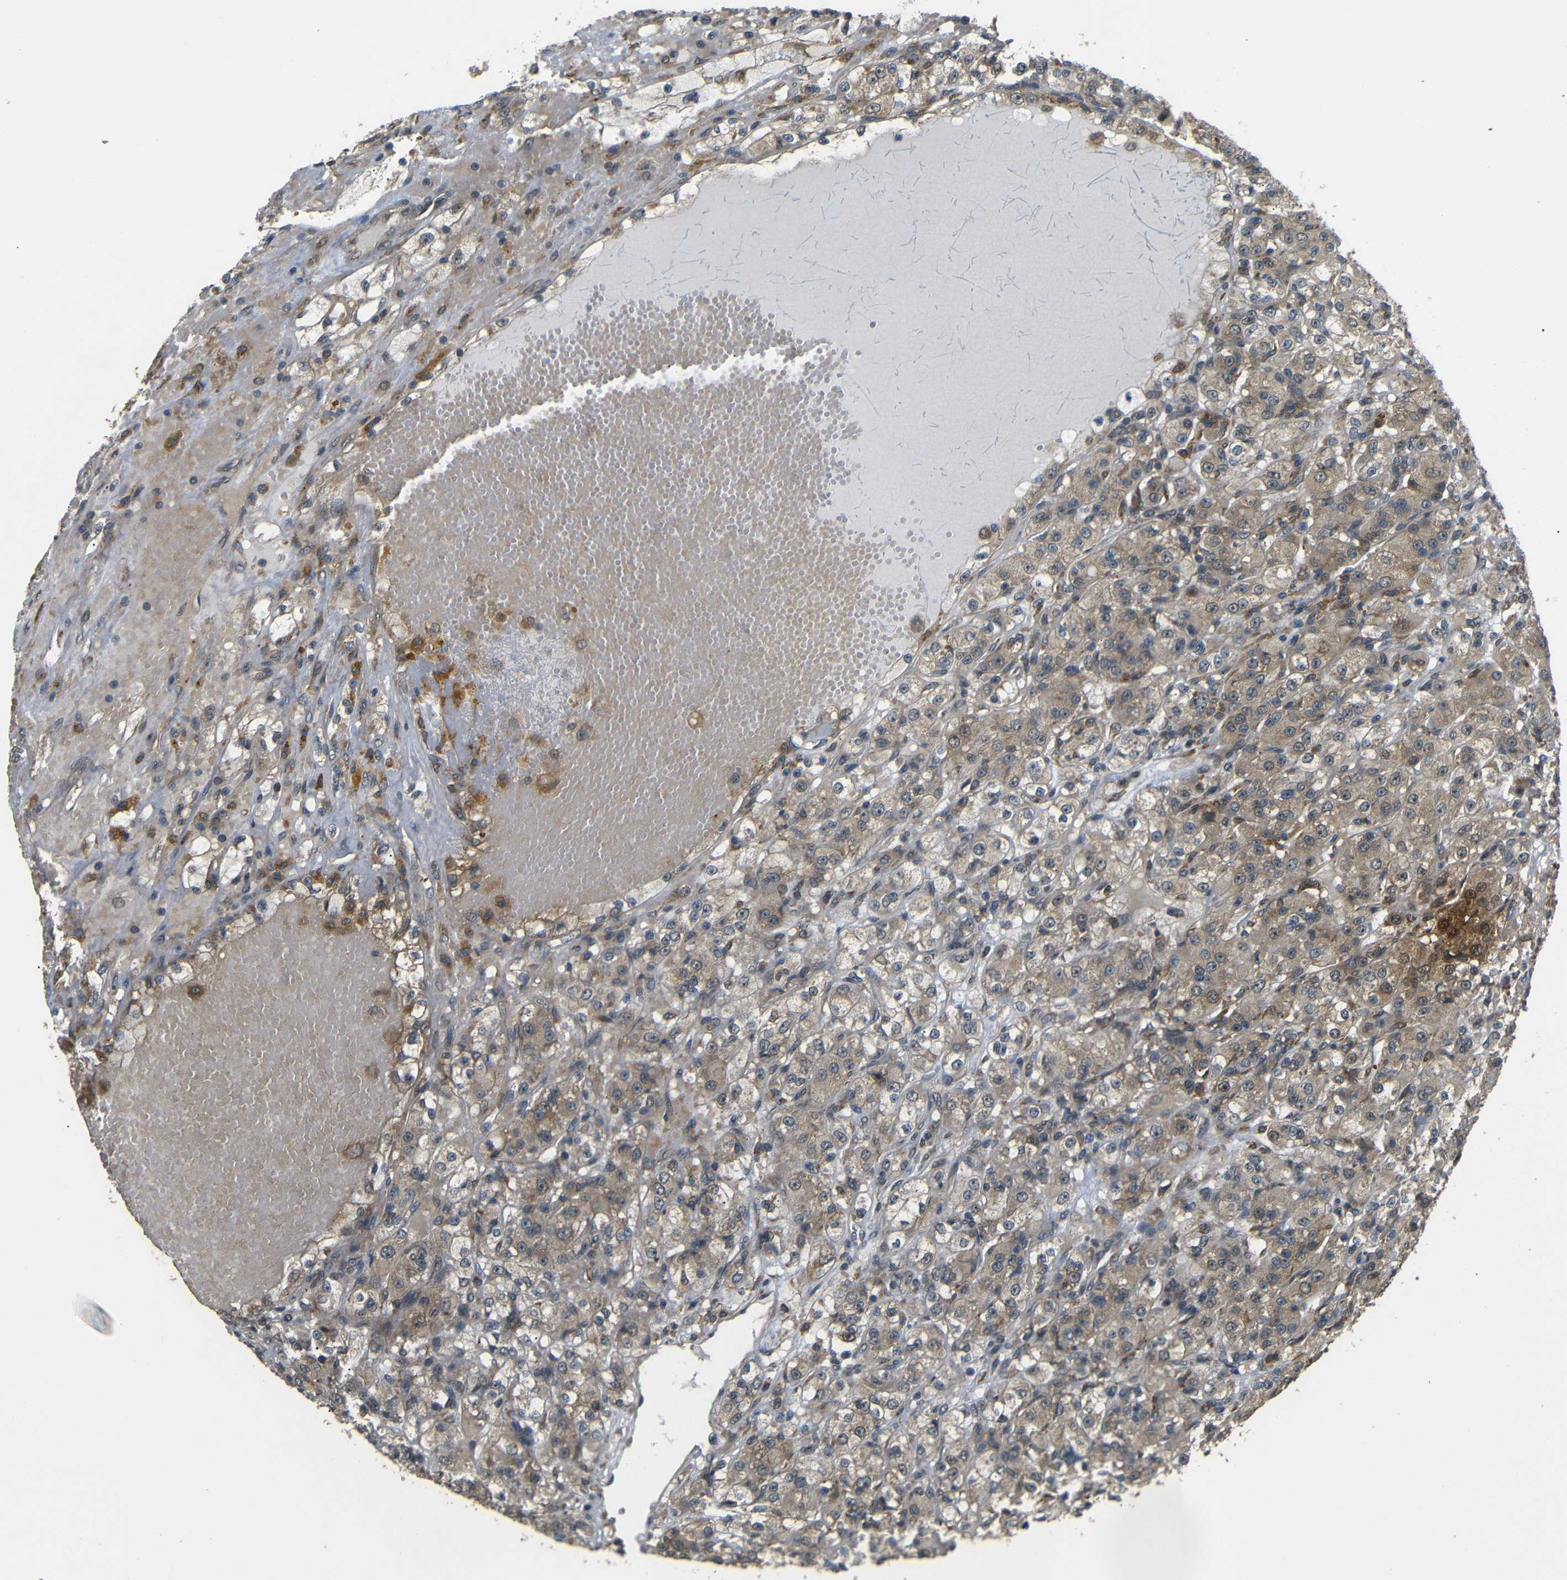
{"staining": {"intensity": "moderate", "quantity": ">75%", "location": "cytoplasmic/membranous"}, "tissue": "renal cancer", "cell_type": "Tumor cells", "image_type": "cancer", "snomed": [{"axis": "morphology", "description": "Normal tissue, NOS"}, {"axis": "morphology", "description": "Adenocarcinoma, NOS"}, {"axis": "topography", "description": "Kidney"}], "caption": "Immunohistochemical staining of human renal cancer (adenocarcinoma) demonstrates medium levels of moderate cytoplasmic/membranous positivity in approximately >75% of tumor cells.", "gene": "EPHB2", "patient": {"sex": "male", "age": 61}}